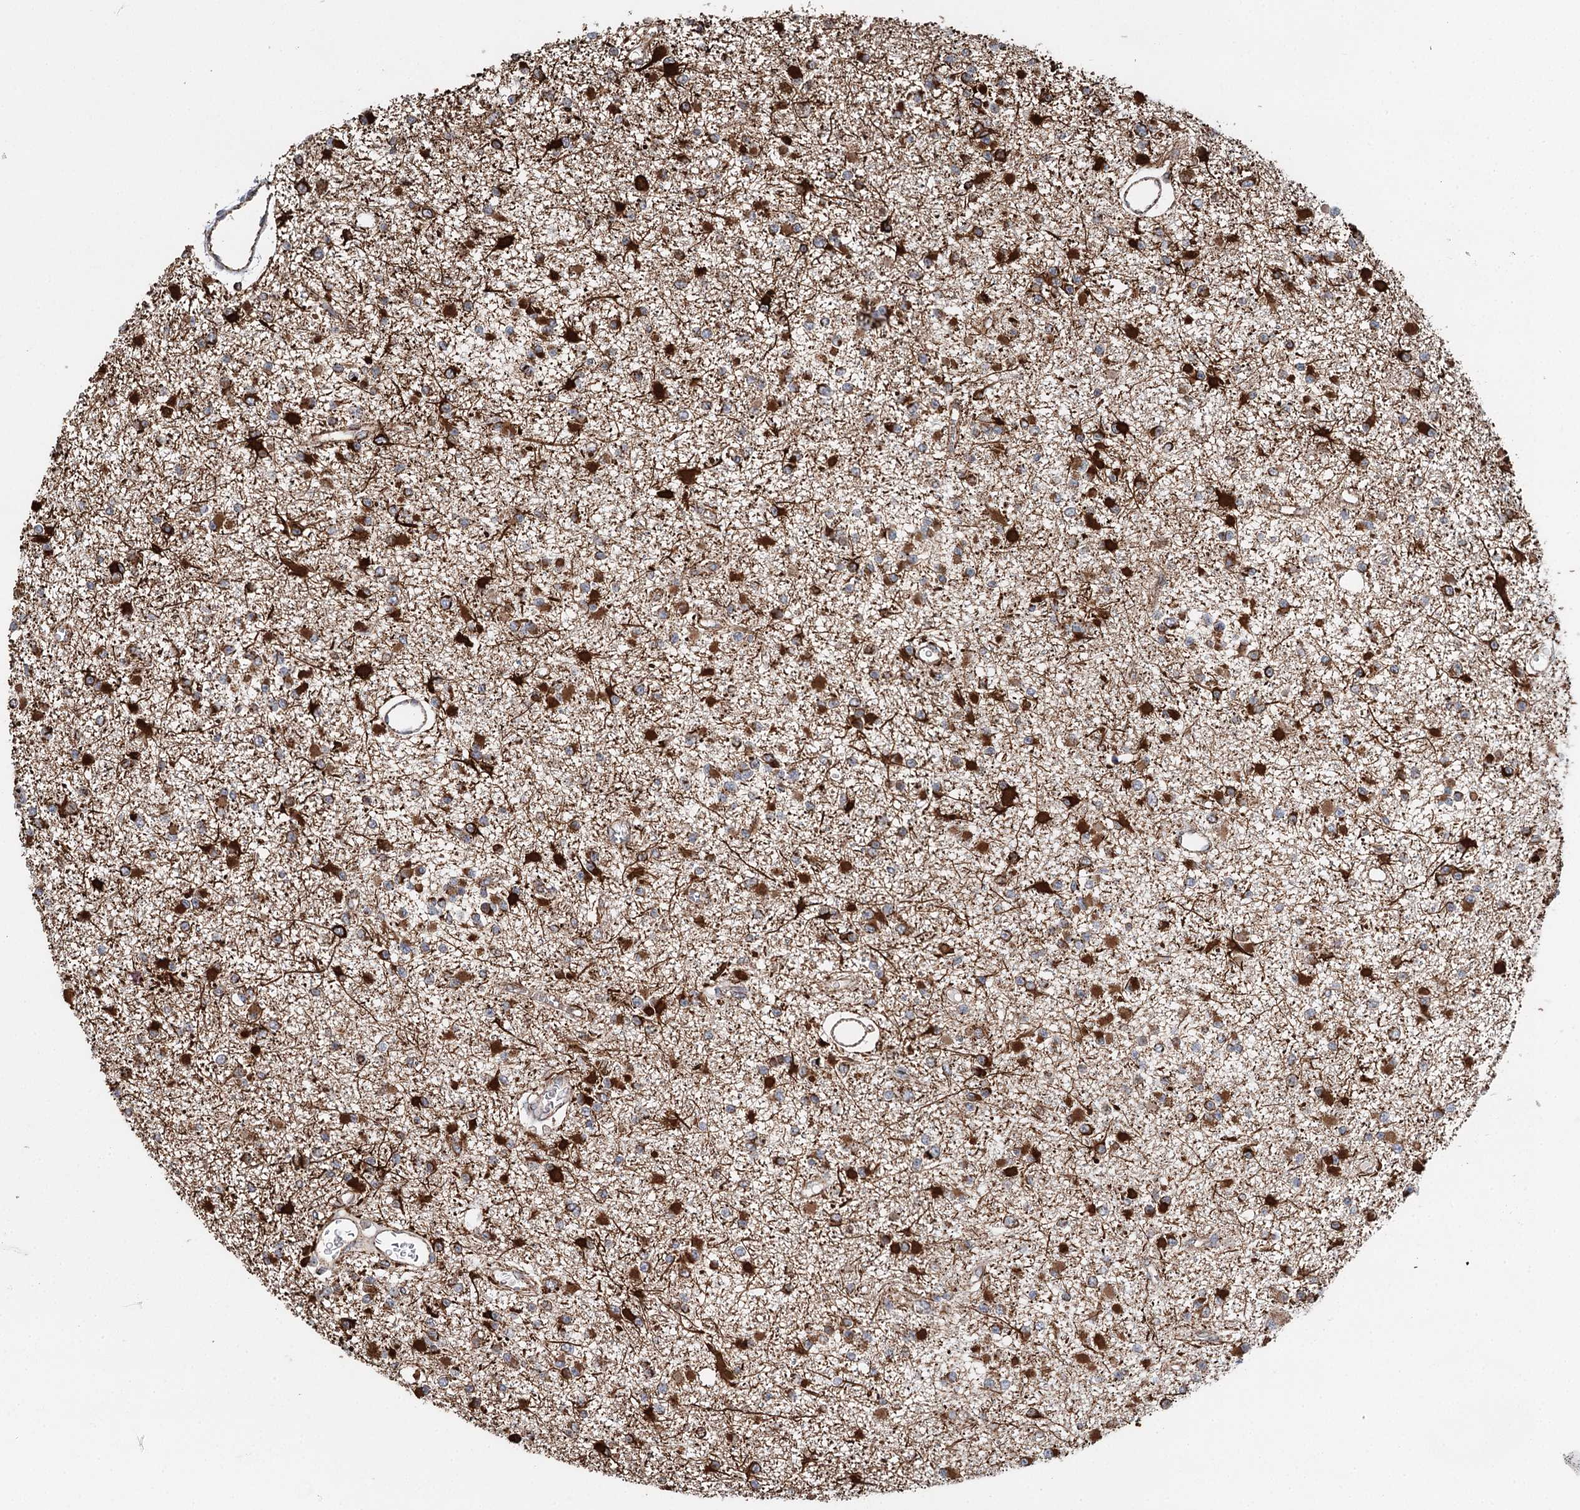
{"staining": {"intensity": "strong", "quantity": ">75%", "location": "cytoplasmic/membranous"}, "tissue": "glioma", "cell_type": "Tumor cells", "image_type": "cancer", "snomed": [{"axis": "morphology", "description": "Glioma, malignant, Low grade"}, {"axis": "topography", "description": "Brain"}], "caption": "Protein staining of glioma tissue reveals strong cytoplasmic/membranous expression in about >75% of tumor cells.", "gene": "APH1A", "patient": {"sex": "female", "age": 22}}